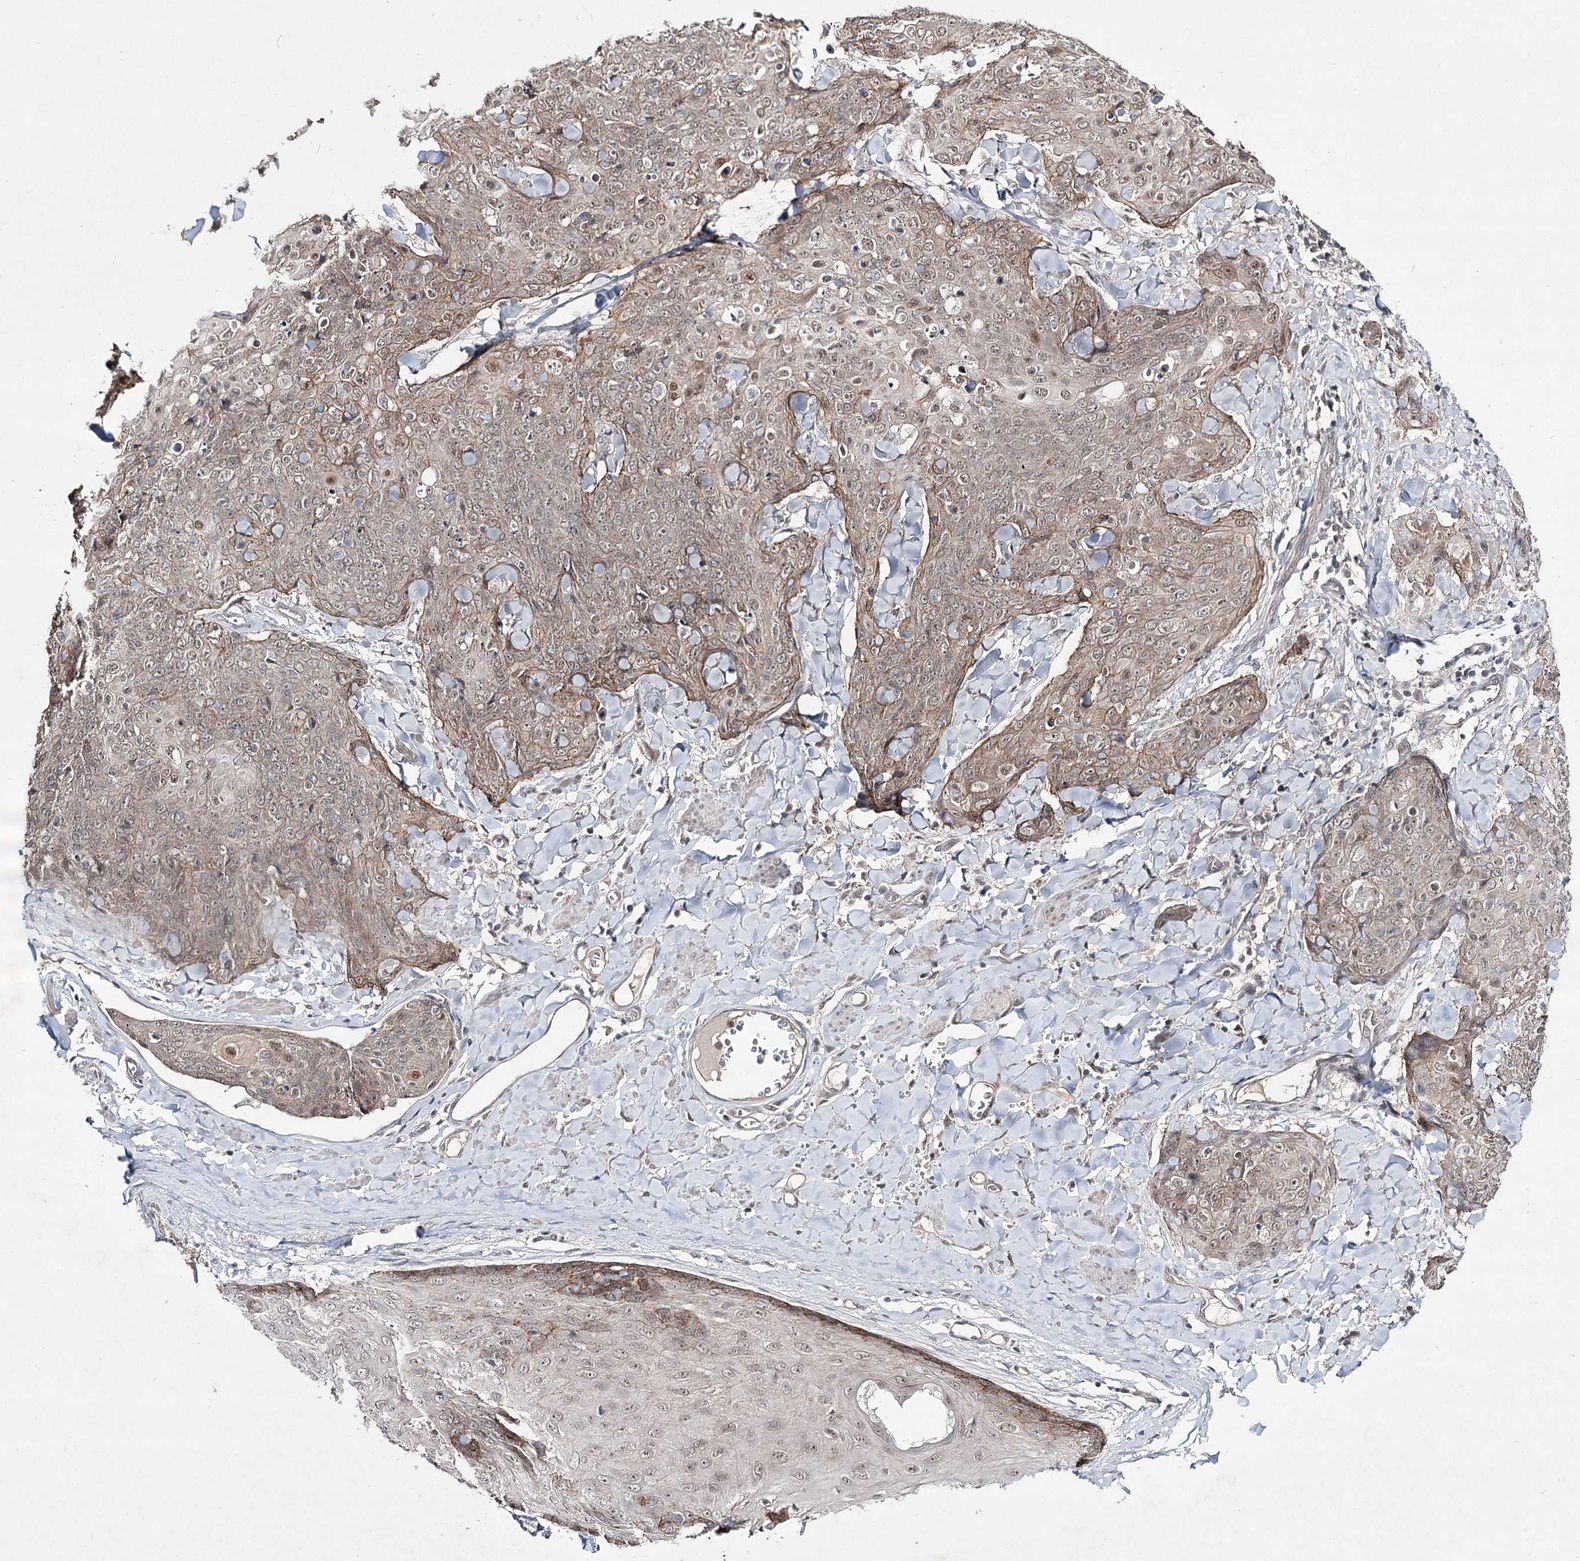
{"staining": {"intensity": "weak", "quantity": ">75%", "location": "cytoplasmic/membranous,nuclear"}, "tissue": "skin cancer", "cell_type": "Tumor cells", "image_type": "cancer", "snomed": [{"axis": "morphology", "description": "Squamous cell carcinoma, NOS"}, {"axis": "topography", "description": "Skin"}, {"axis": "topography", "description": "Vulva"}], "caption": "Skin cancer (squamous cell carcinoma) was stained to show a protein in brown. There is low levels of weak cytoplasmic/membranous and nuclear positivity in approximately >75% of tumor cells.", "gene": "HOXC11", "patient": {"sex": "female", "age": 85}}